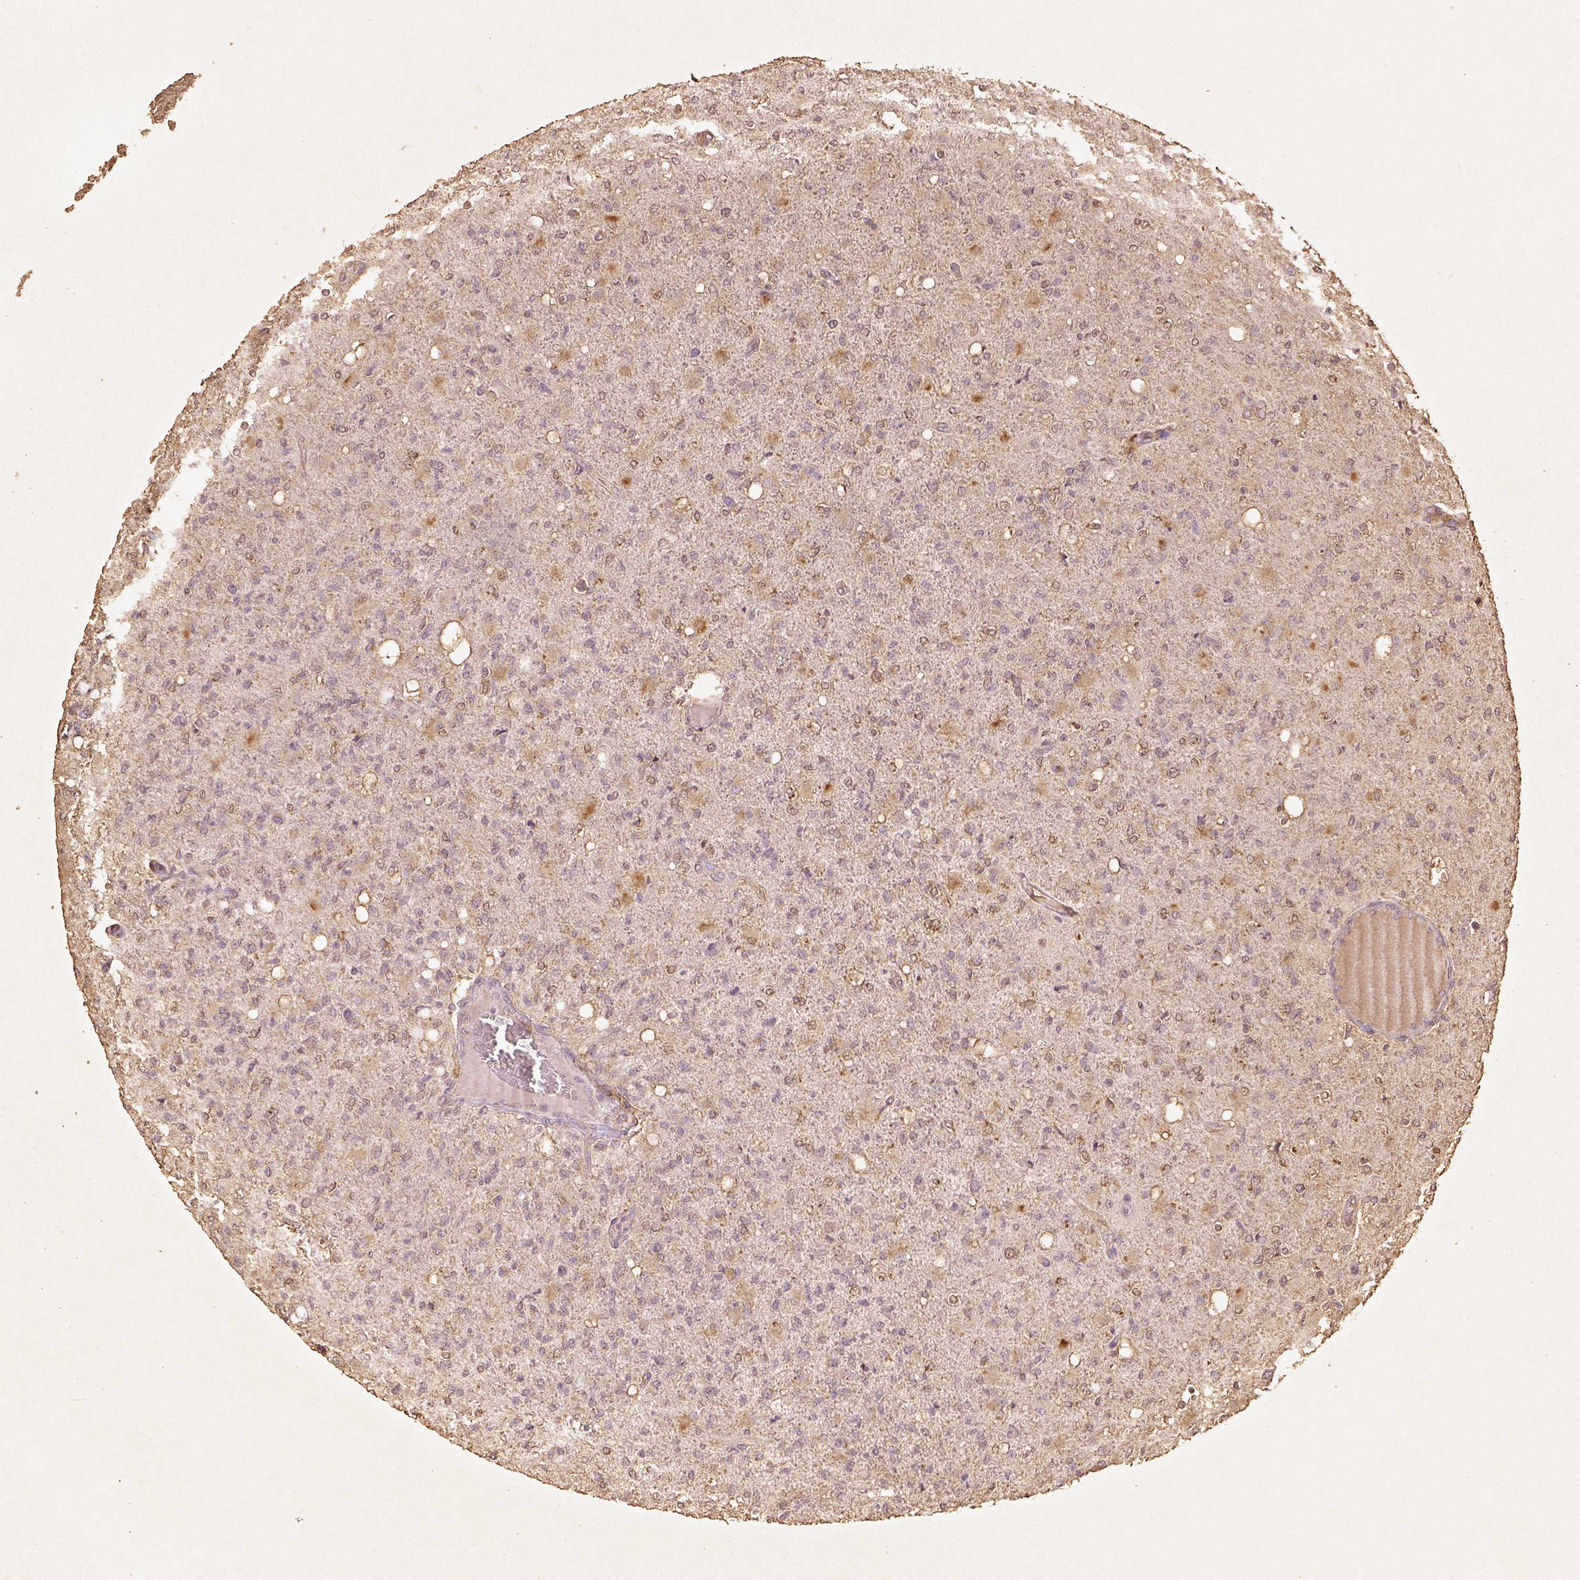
{"staining": {"intensity": "negative", "quantity": "none", "location": "none"}, "tissue": "glioma", "cell_type": "Tumor cells", "image_type": "cancer", "snomed": [{"axis": "morphology", "description": "Glioma, malignant, High grade"}, {"axis": "topography", "description": "Cerebral cortex"}], "caption": "This is an immunohistochemistry histopathology image of glioma. There is no staining in tumor cells.", "gene": "AP2B1", "patient": {"sex": "male", "age": 70}}